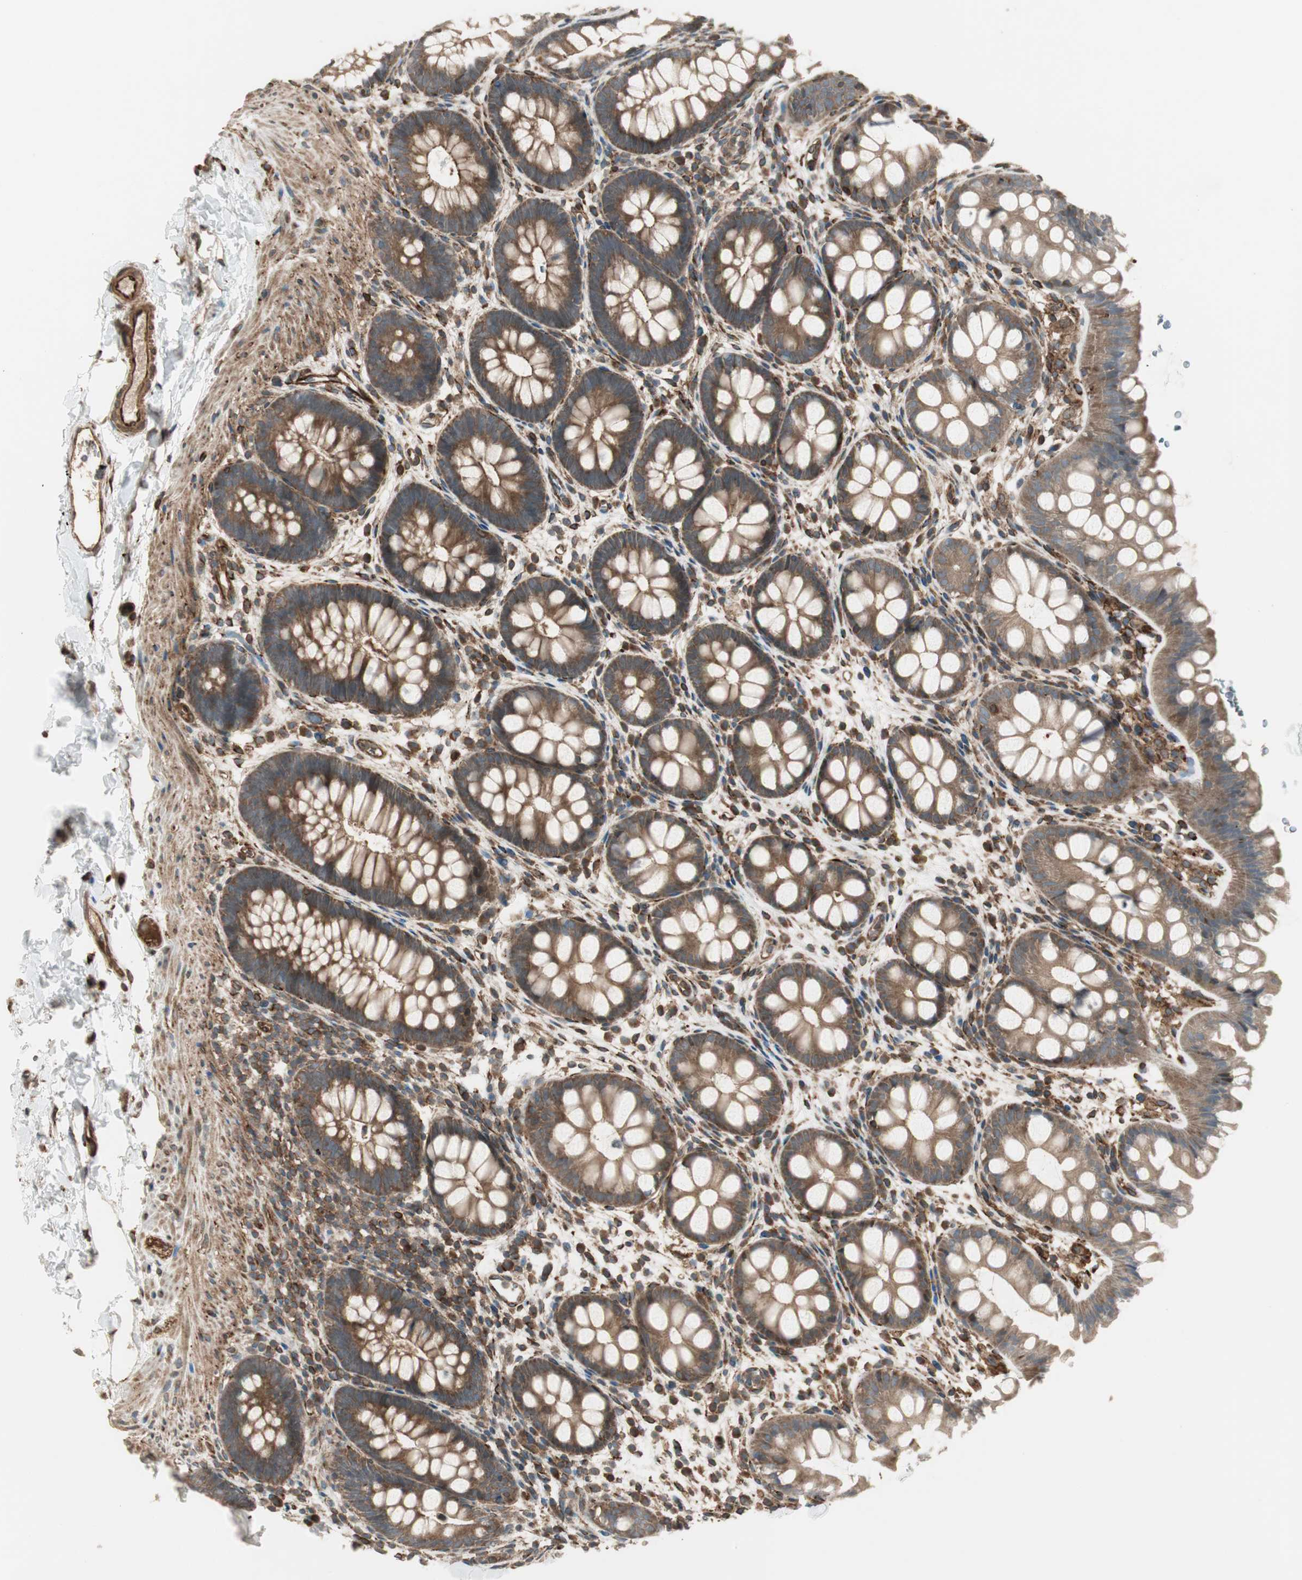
{"staining": {"intensity": "moderate", "quantity": ">75%", "location": "cytoplasmic/membranous"}, "tissue": "rectum", "cell_type": "Glandular cells", "image_type": "normal", "snomed": [{"axis": "morphology", "description": "Normal tissue, NOS"}, {"axis": "topography", "description": "Rectum"}], "caption": "A brown stain shows moderate cytoplasmic/membranous staining of a protein in glandular cells of benign rectum. The protein is shown in brown color, while the nuclei are stained blue.", "gene": "PRKG1", "patient": {"sex": "female", "age": 24}}